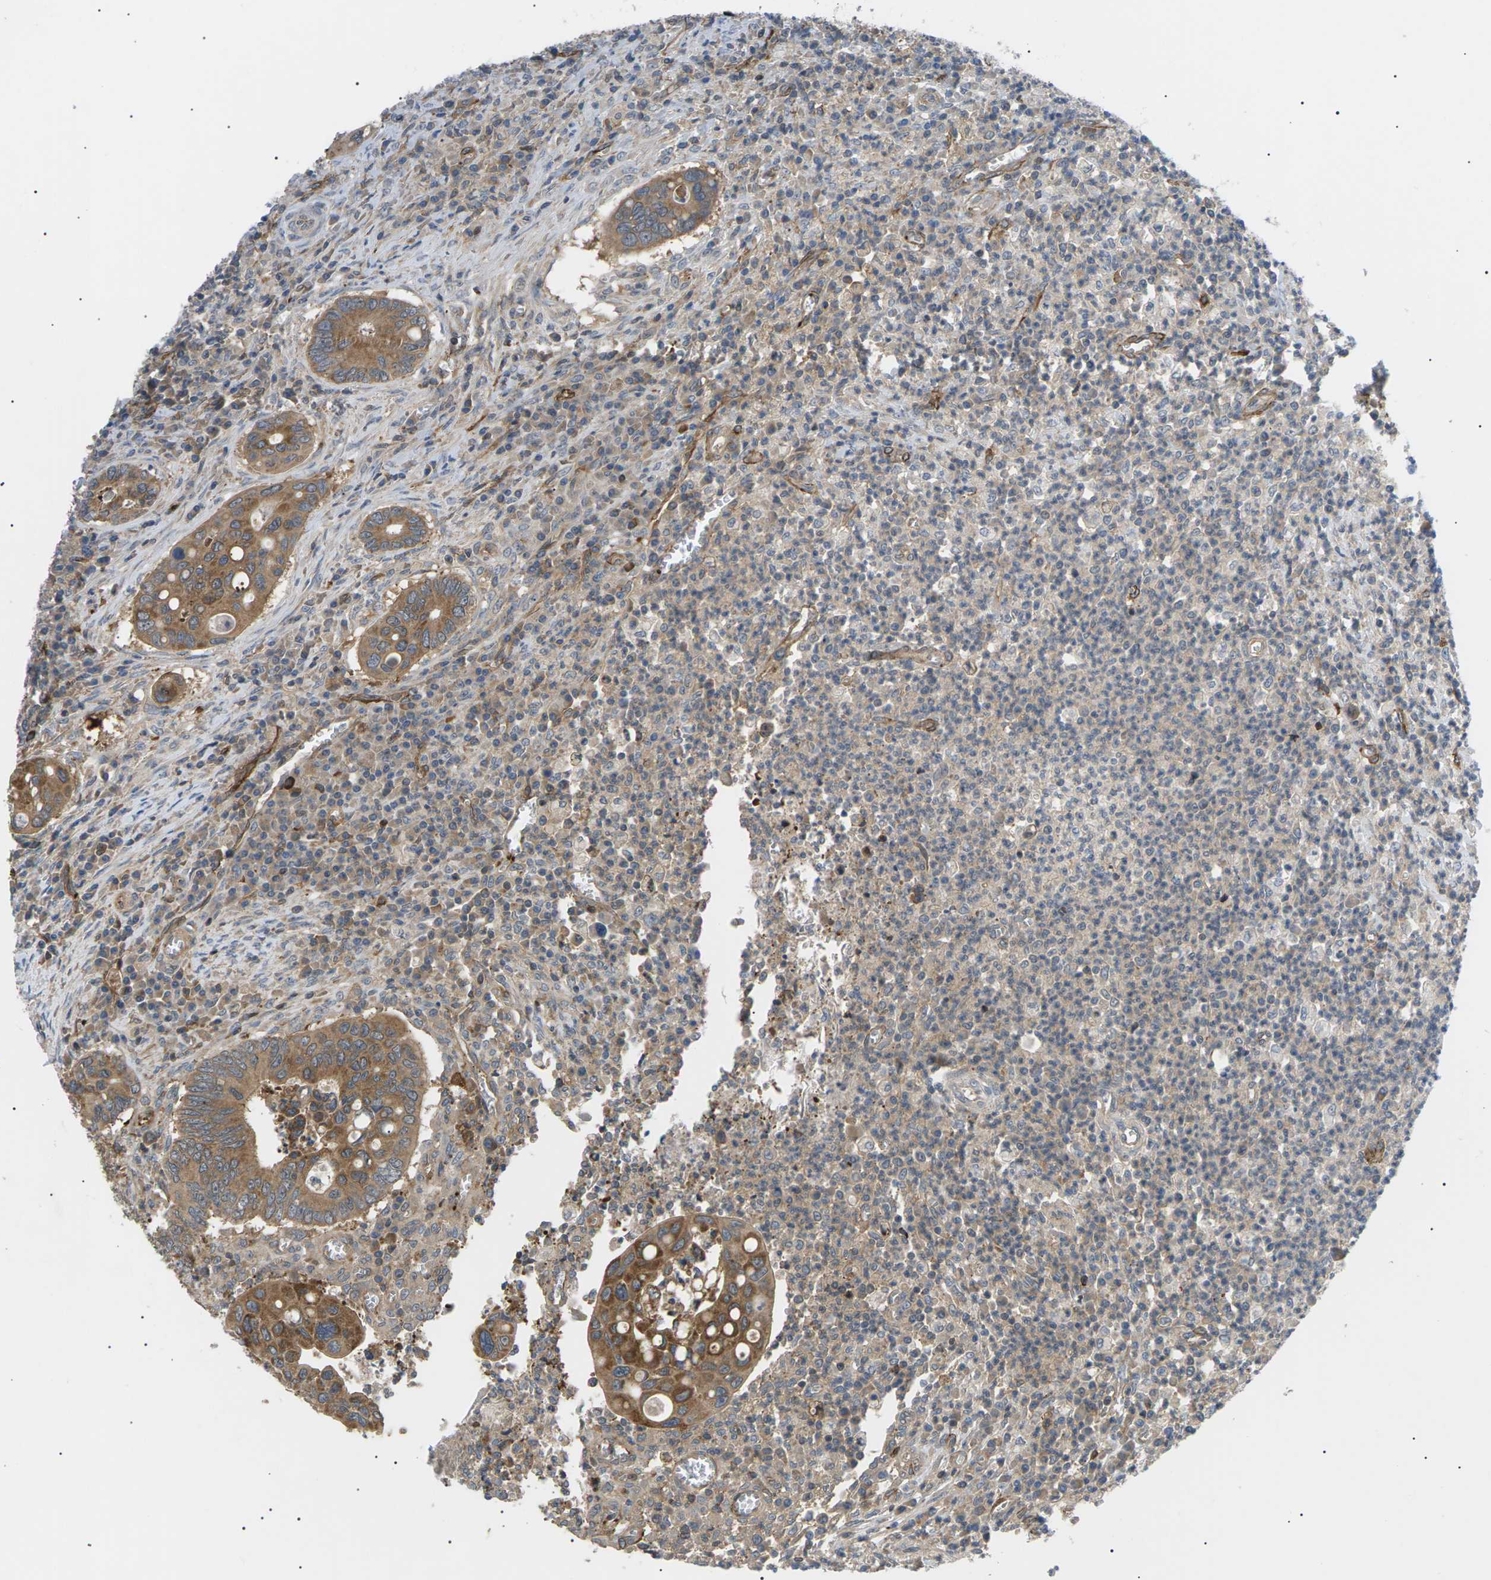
{"staining": {"intensity": "moderate", "quantity": ">75%", "location": "cytoplasmic/membranous"}, "tissue": "colorectal cancer", "cell_type": "Tumor cells", "image_type": "cancer", "snomed": [{"axis": "morphology", "description": "Inflammation, NOS"}, {"axis": "morphology", "description": "Adenocarcinoma, NOS"}, {"axis": "topography", "description": "Colon"}], "caption": "Brown immunohistochemical staining in human colorectal cancer reveals moderate cytoplasmic/membranous expression in about >75% of tumor cells.", "gene": "TMTC4", "patient": {"sex": "male", "age": 72}}